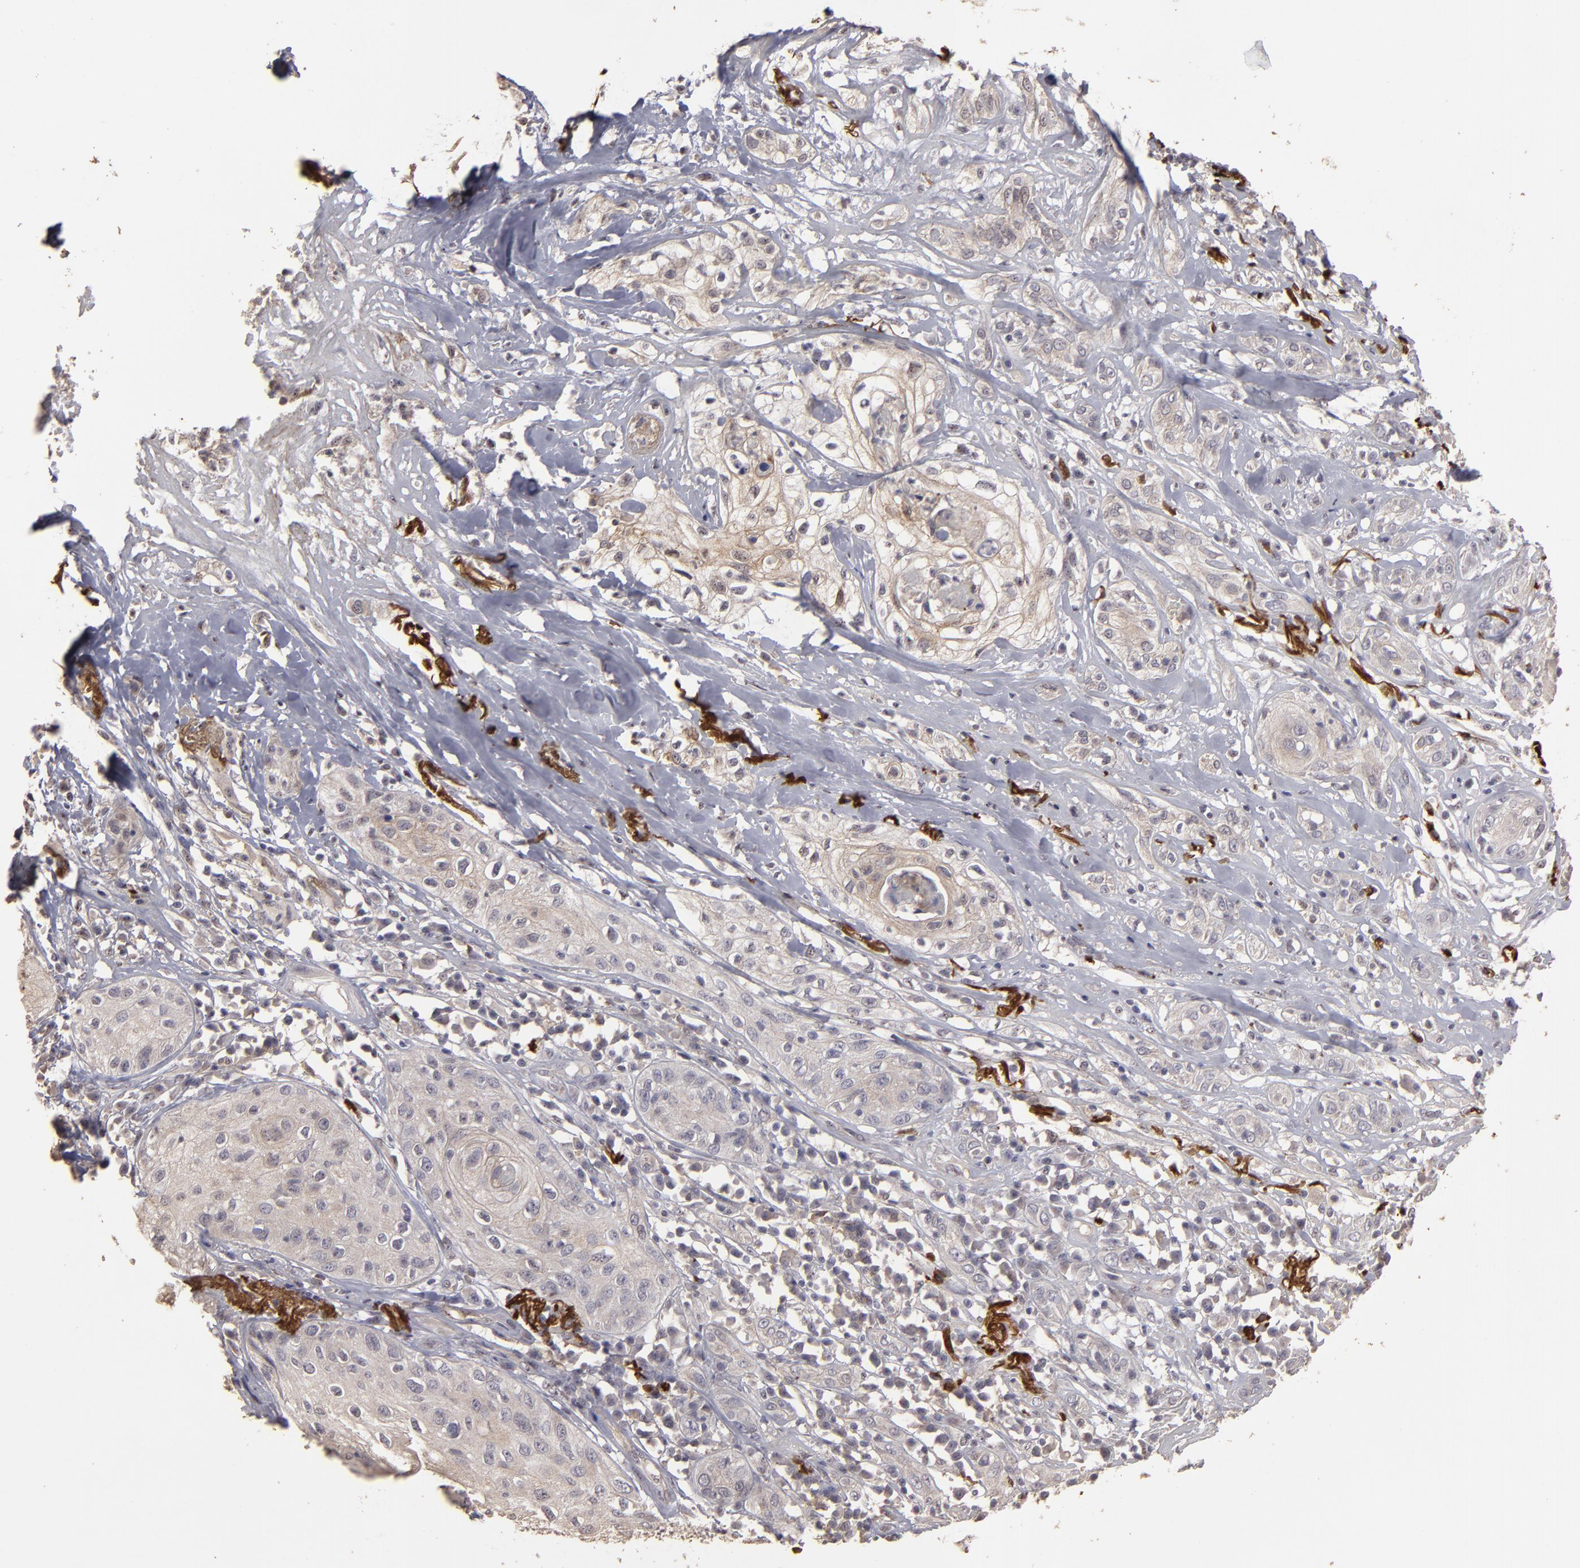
{"staining": {"intensity": "weak", "quantity": ">75%", "location": "cytoplasmic/membranous"}, "tissue": "skin cancer", "cell_type": "Tumor cells", "image_type": "cancer", "snomed": [{"axis": "morphology", "description": "Squamous cell carcinoma, NOS"}, {"axis": "topography", "description": "Skin"}], "caption": "Skin cancer (squamous cell carcinoma) stained with a protein marker displays weak staining in tumor cells.", "gene": "CD55", "patient": {"sex": "male", "age": 65}}